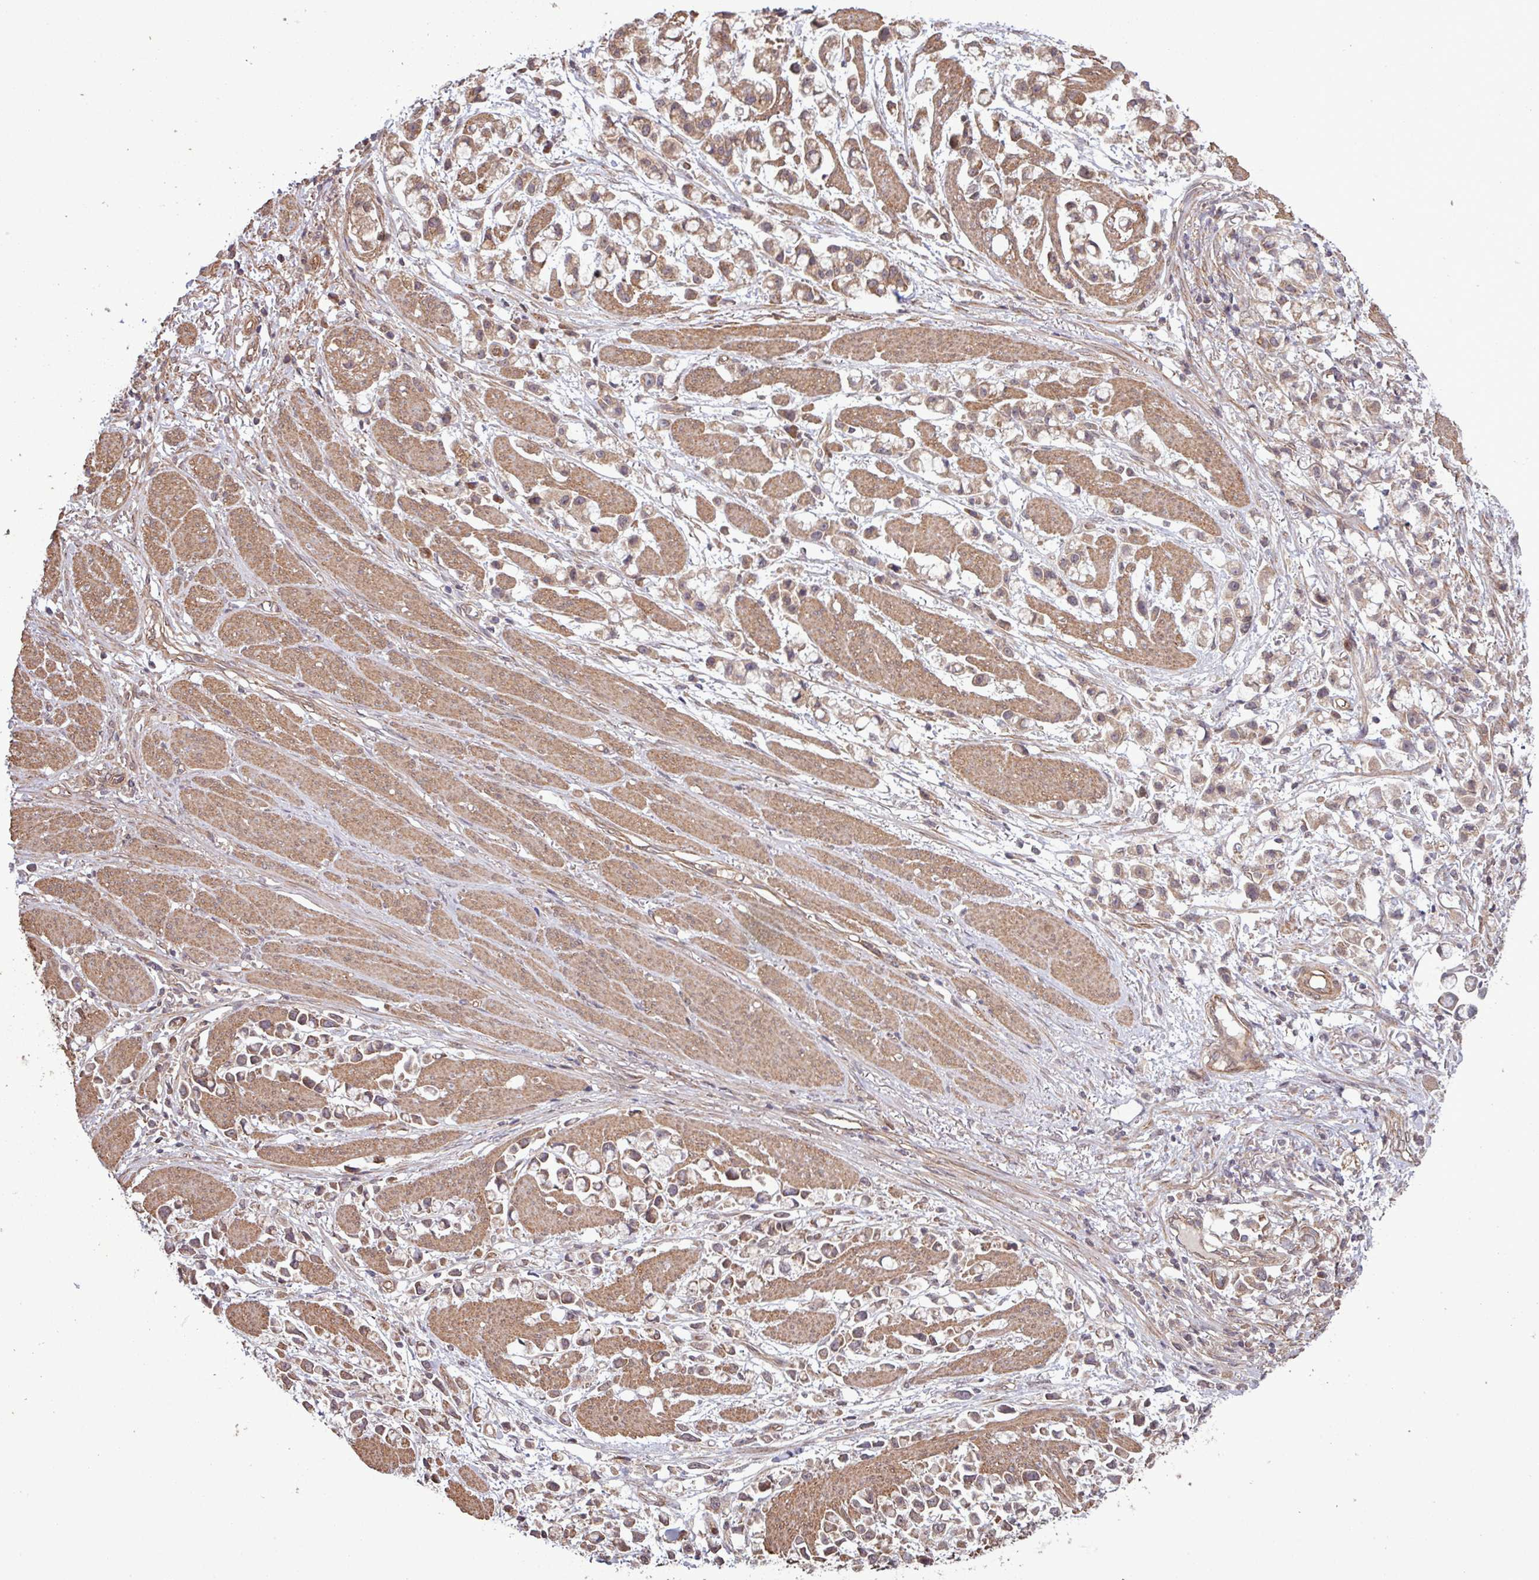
{"staining": {"intensity": "moderate", "quantity": ">75%", "location": "cytoplasmic/membranous"}, "tissue": "stomach cancer", "cell_type": "Tumor cells", "image_type": "cancer", "snomed": [{"axis": "morphology", "description": "Adenocarcinoma, NOS"}, {"axis": "topography", "description": "Stomach"}], "caption": "High-magnification brightfield microscopy of stomach cancer stained with DAB (brown) and counterstained with hematoxylin (blue). tumor cells exhibit moderate cytoplasmic/membranous staining is present in approximately>75% of cells.", "gene": "TRABD2A", "patient": {"sex": "female", "age": 81}}